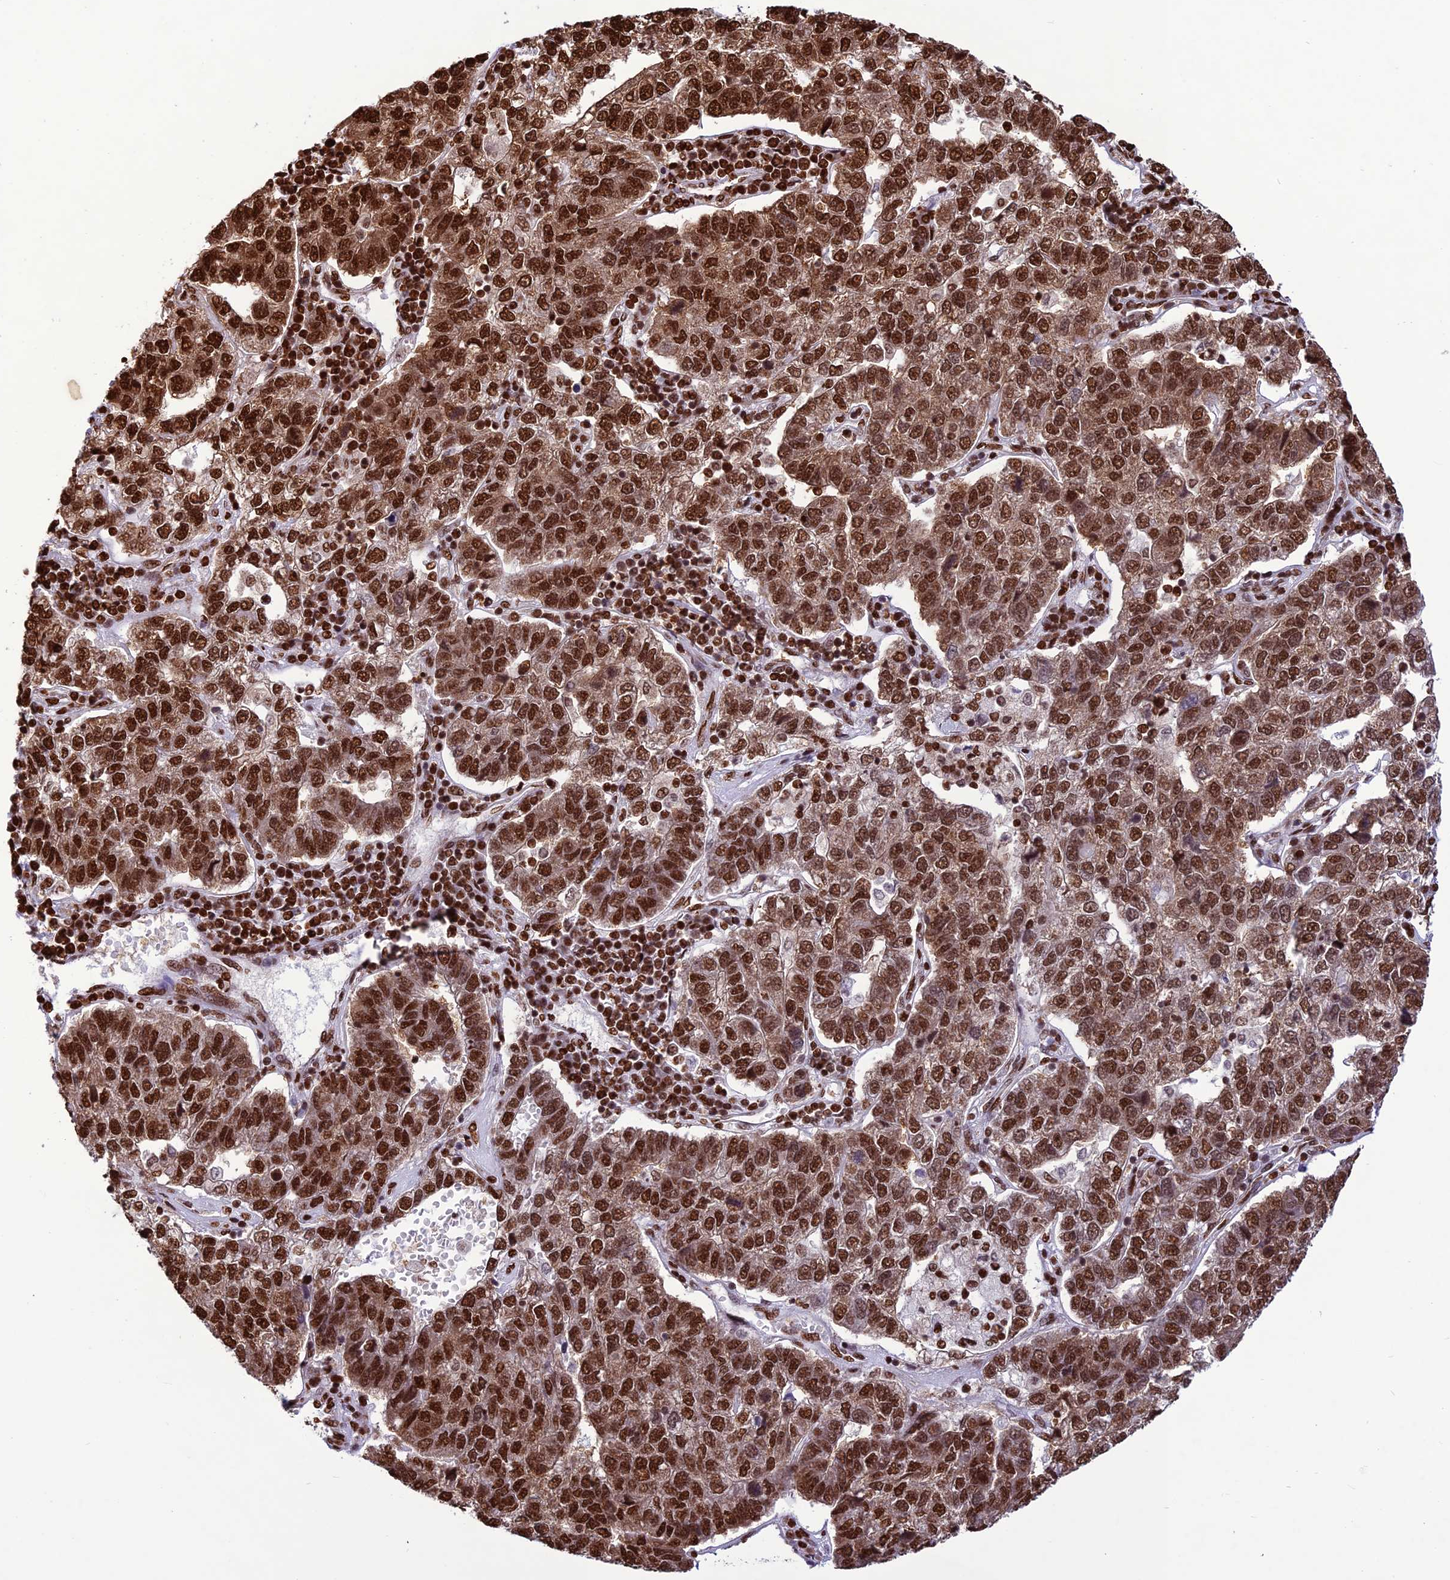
{"staining": {"intensity": "strong", "quantity": ">75%", "location": "nuclear"}, "tissue": "pancreatic cancer", "cell_type": "Tumor cells", "image_type": "cancer", "snomed": [{"axis": "morphology", "description": "Adenocarcinoma, NOS"}, {"axis": "topography", "description": "Pancreas"}], "caption": "A high-resolution micrograph shows IHC staining of pancreatic adenocarcinoma, which exhibits strong nuclear staining in about >75% of tumor cells.", "gene": "INO80E", "patient": {"sex": "female", "age": 61}}